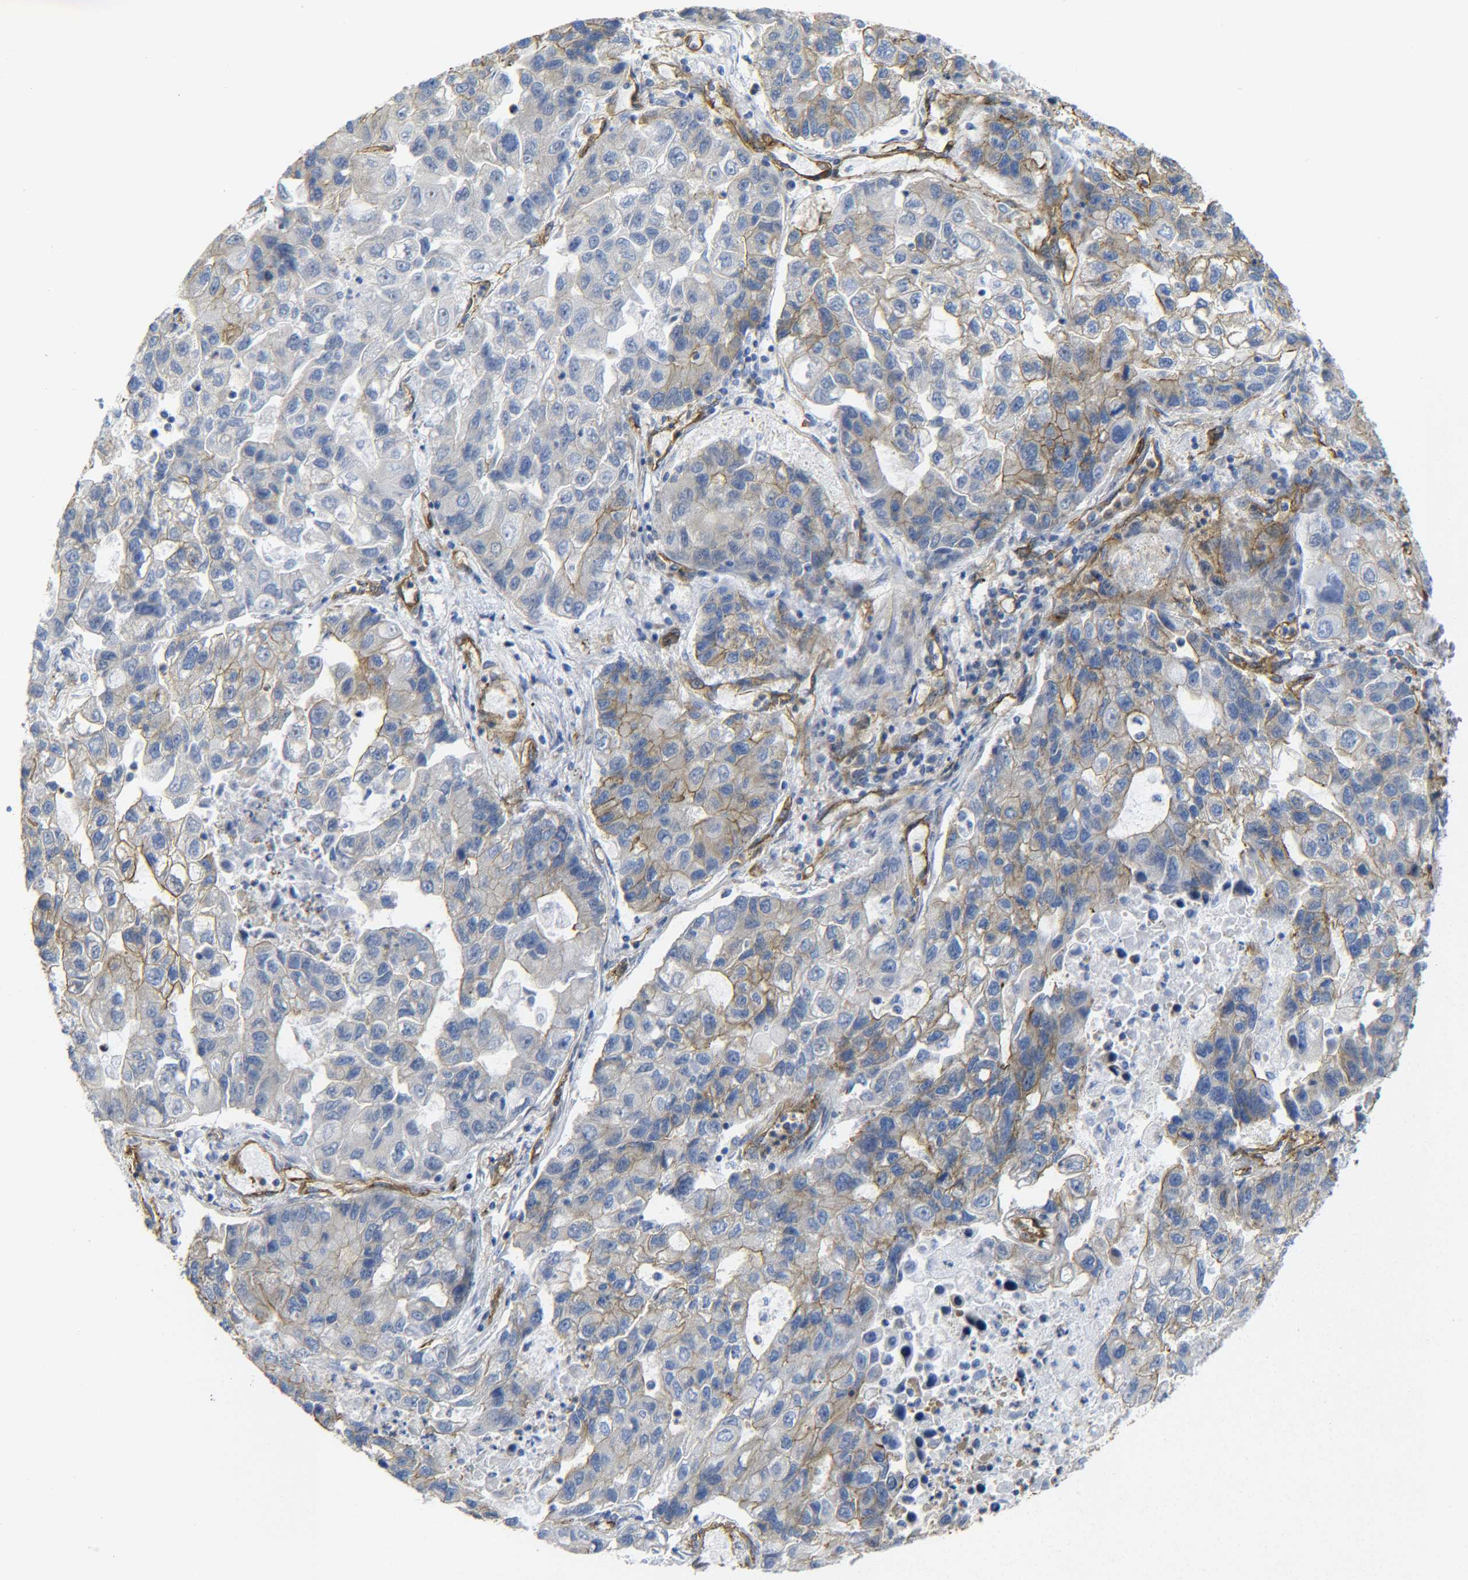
{"staining": {"intensity": "moderate", "quantity": "25%-75%", "location": "cytoplasmic/membranous"}, "tissue": "lung cancer", "cell_type": "Tumor cells", "image_type": "cancer", "snomed": [{"axis": "morphology", "description": "Adenocarcinoma, NOS"}, {"axis": "topography", "description": "Lung"}], "caption": "Protein staining shows moderate cytoplasmic/membranous positivity in about 25%-75% of tumor cells in lung cancer. (DAB (3,3'-diaminobenzidine) IHC with brightfield microscopy, high magnification).", "gene": "SPTBN1", "patient": {"sex": "female", "age": 51}}